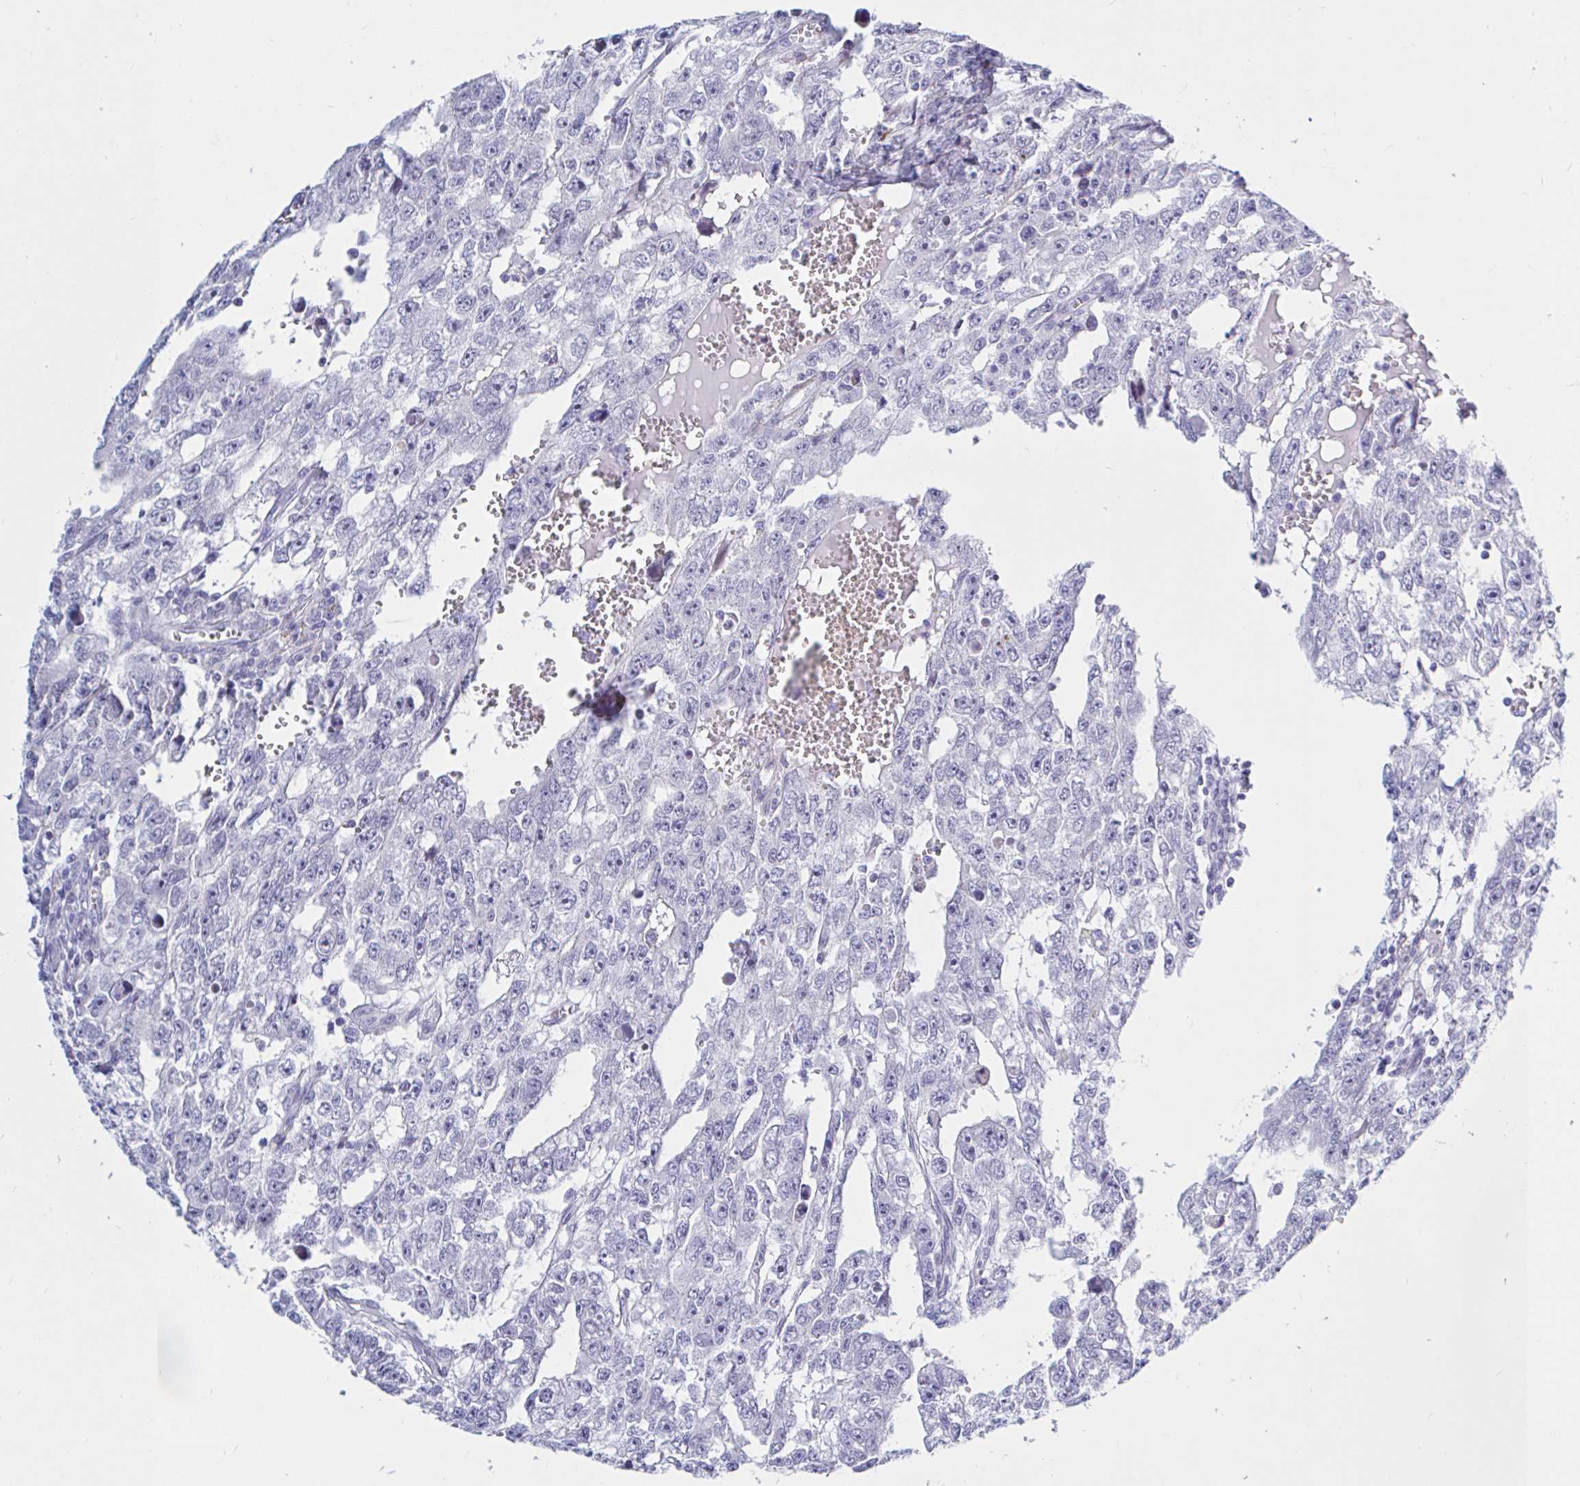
{"staining": {"intensity": "negative", "quantity": "none", "location": "none"}, "tissue": "testis cancer", "cell_type": "Tumor cells", "image_type": "cancer", "snomed": [{"axis": "morphology", "description": "Carcinoma, Embryonal, NOS"}, {"axis": "topography", "description": "Testis"}], "caption": "Photomicrograph shows no protein staining in tumor cells of embryonal carcinoma (testis) tissue.", "gene": "NBPF3", "patient": {"sex": "male", "age": 20}}